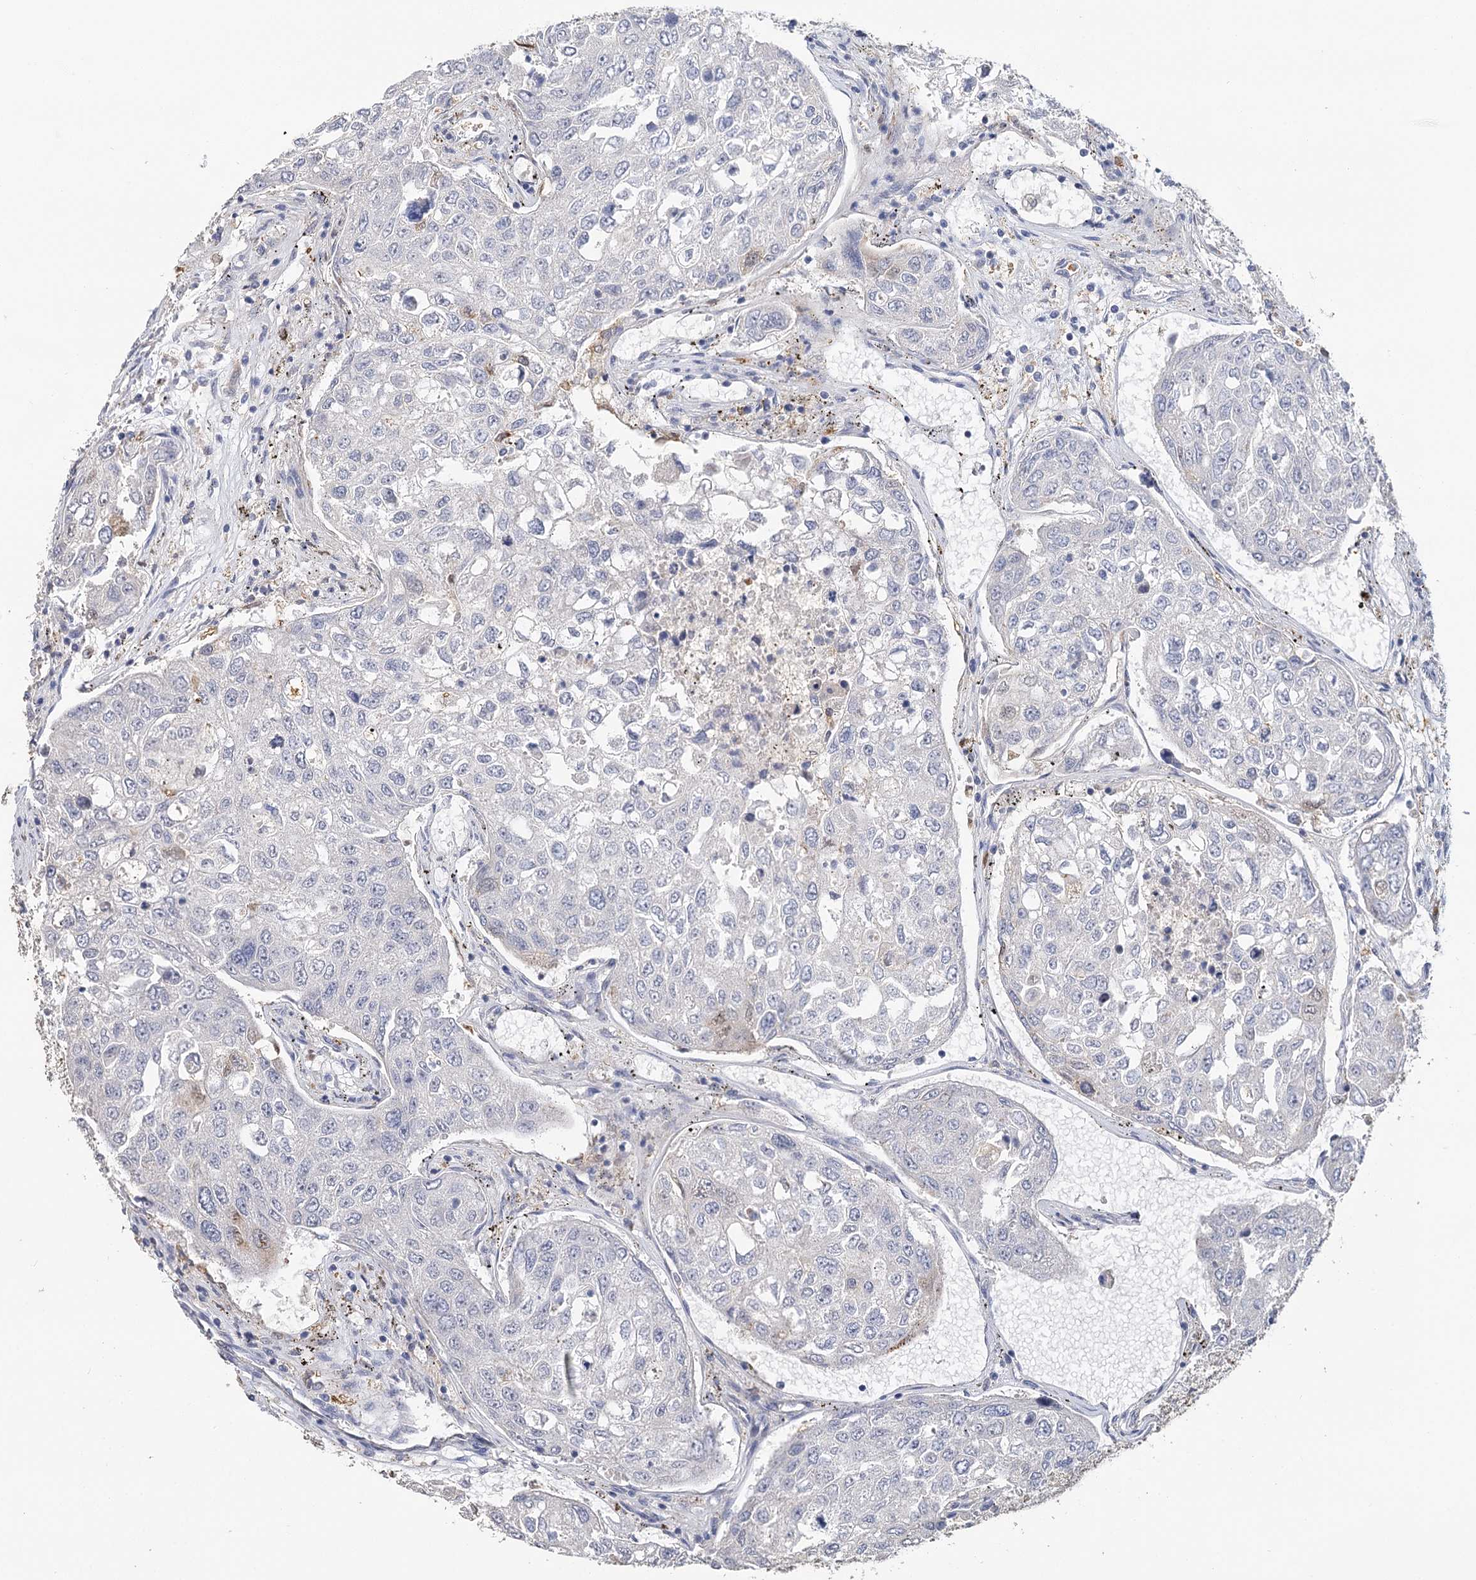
{"staining": {"intensity": "negative", "quantity": "none", "location": "none"}, "tissue": "urothelial cancer", "cell_type": "Tumor cells", "image_type": "cancer", "snomed": [{"axis": "morphology", "description": "Urothelial carcinoma, High grade"}, {"axis": "topography", "description": "Lymph node"}, {"axis": "topography", "description": "Urinary bladder"}], "caption": "Urothelial cancer was stained to show a protein in brown. There is no significant expression in tumor cells.", "gene": "EPB41L5", "patient": {"sex": "male", "age": 51}}